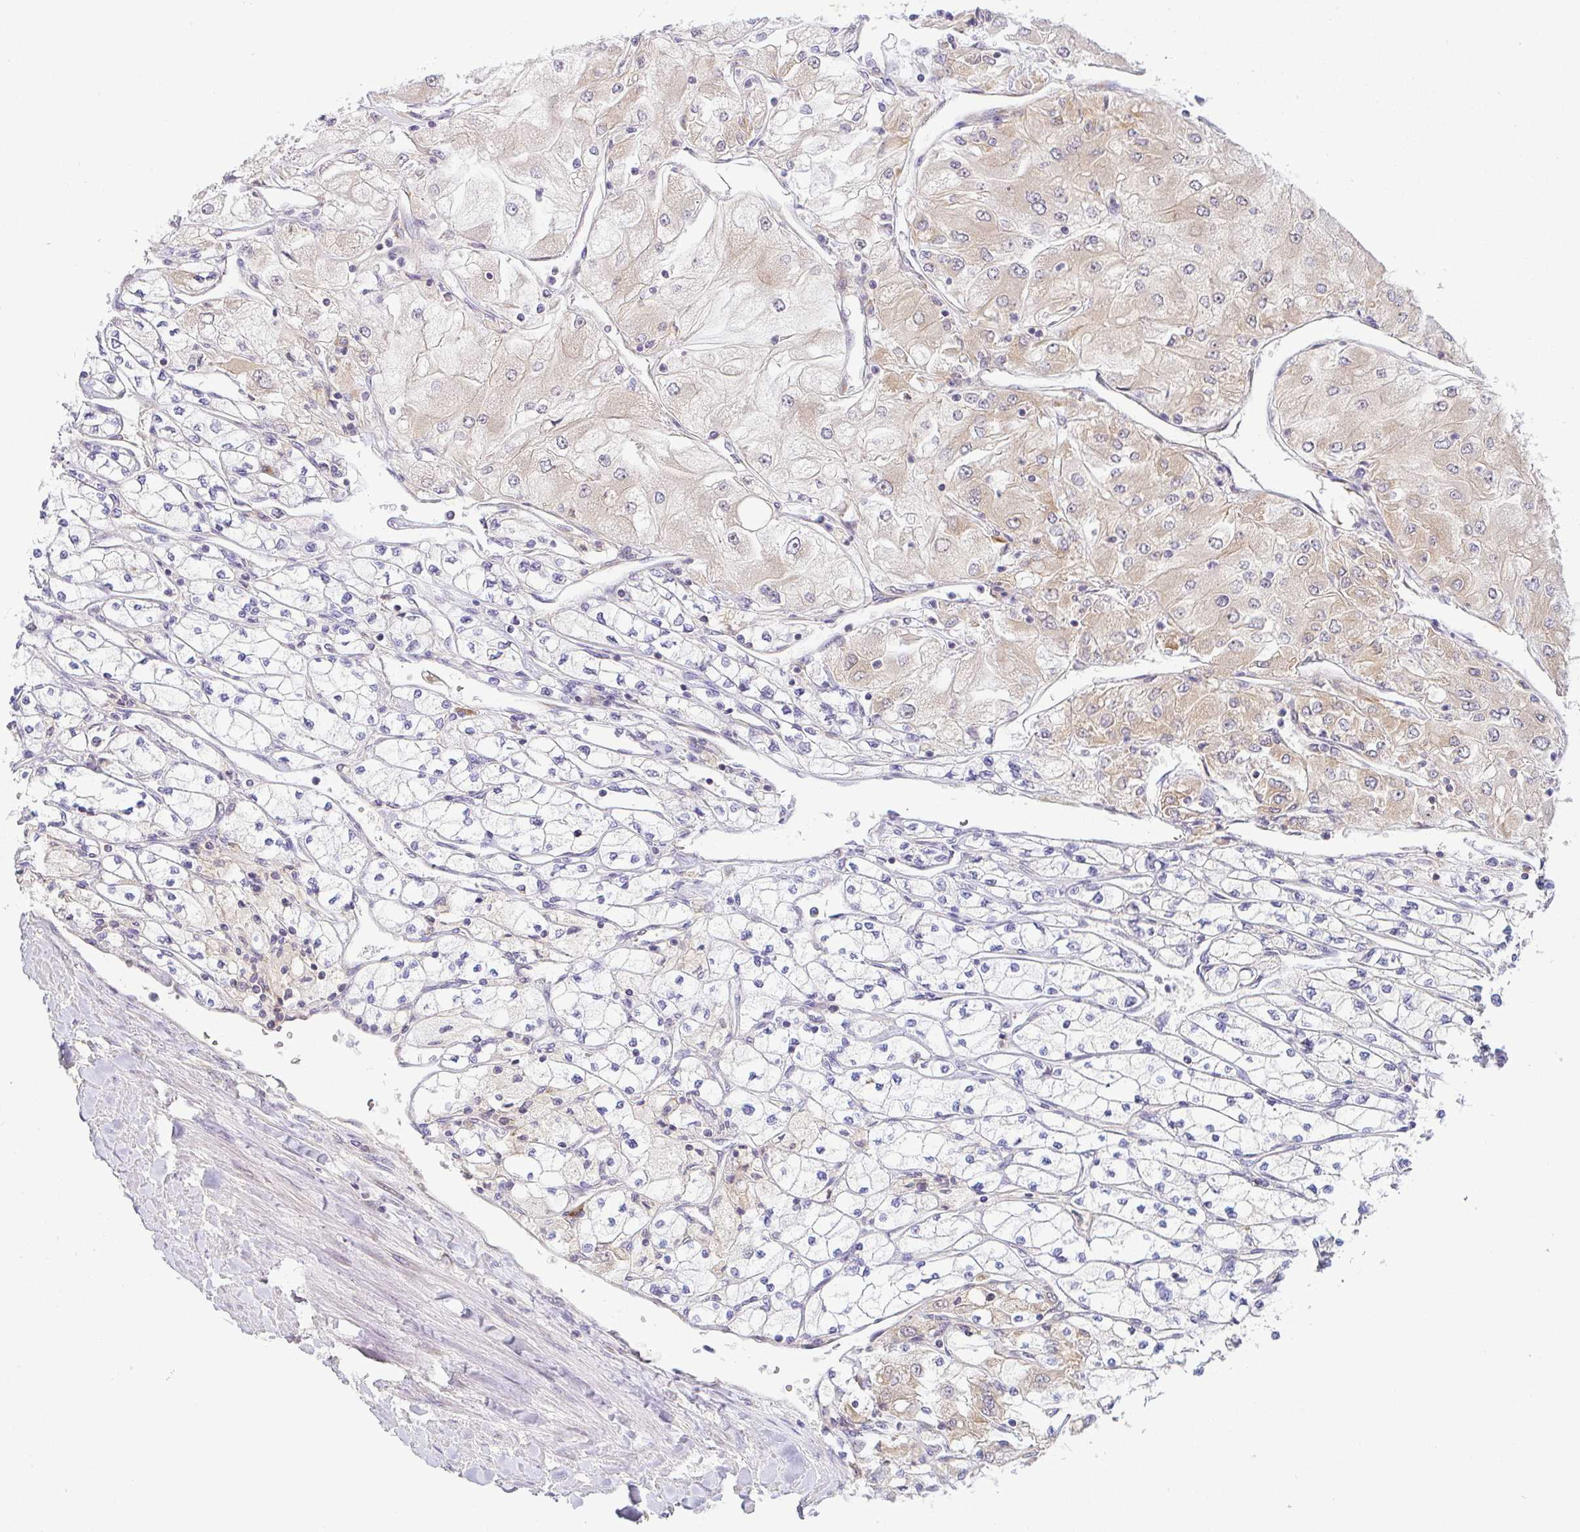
{"staining": {"intensity": "weak", "quantity": "25%-75%", "location": "cytoplasmic/membranous"}, "tissue": "renal cancer", "cell_type": "Tumor cells", "image_type": "cancer", "snomed": [{"axis": "morphology", "description": "Adenocarcinoma, NOS"}, {"axis": "topography", "description": "Kidney"}], "caption": "Immunohistochemical staining of human renal cancer demonstrates weak cytoplasmic/membranous protein expression in approximately 25%-75% of tumor cells.", "gene": "DERL2", "patient": {"sex": "male", "age": 80}}